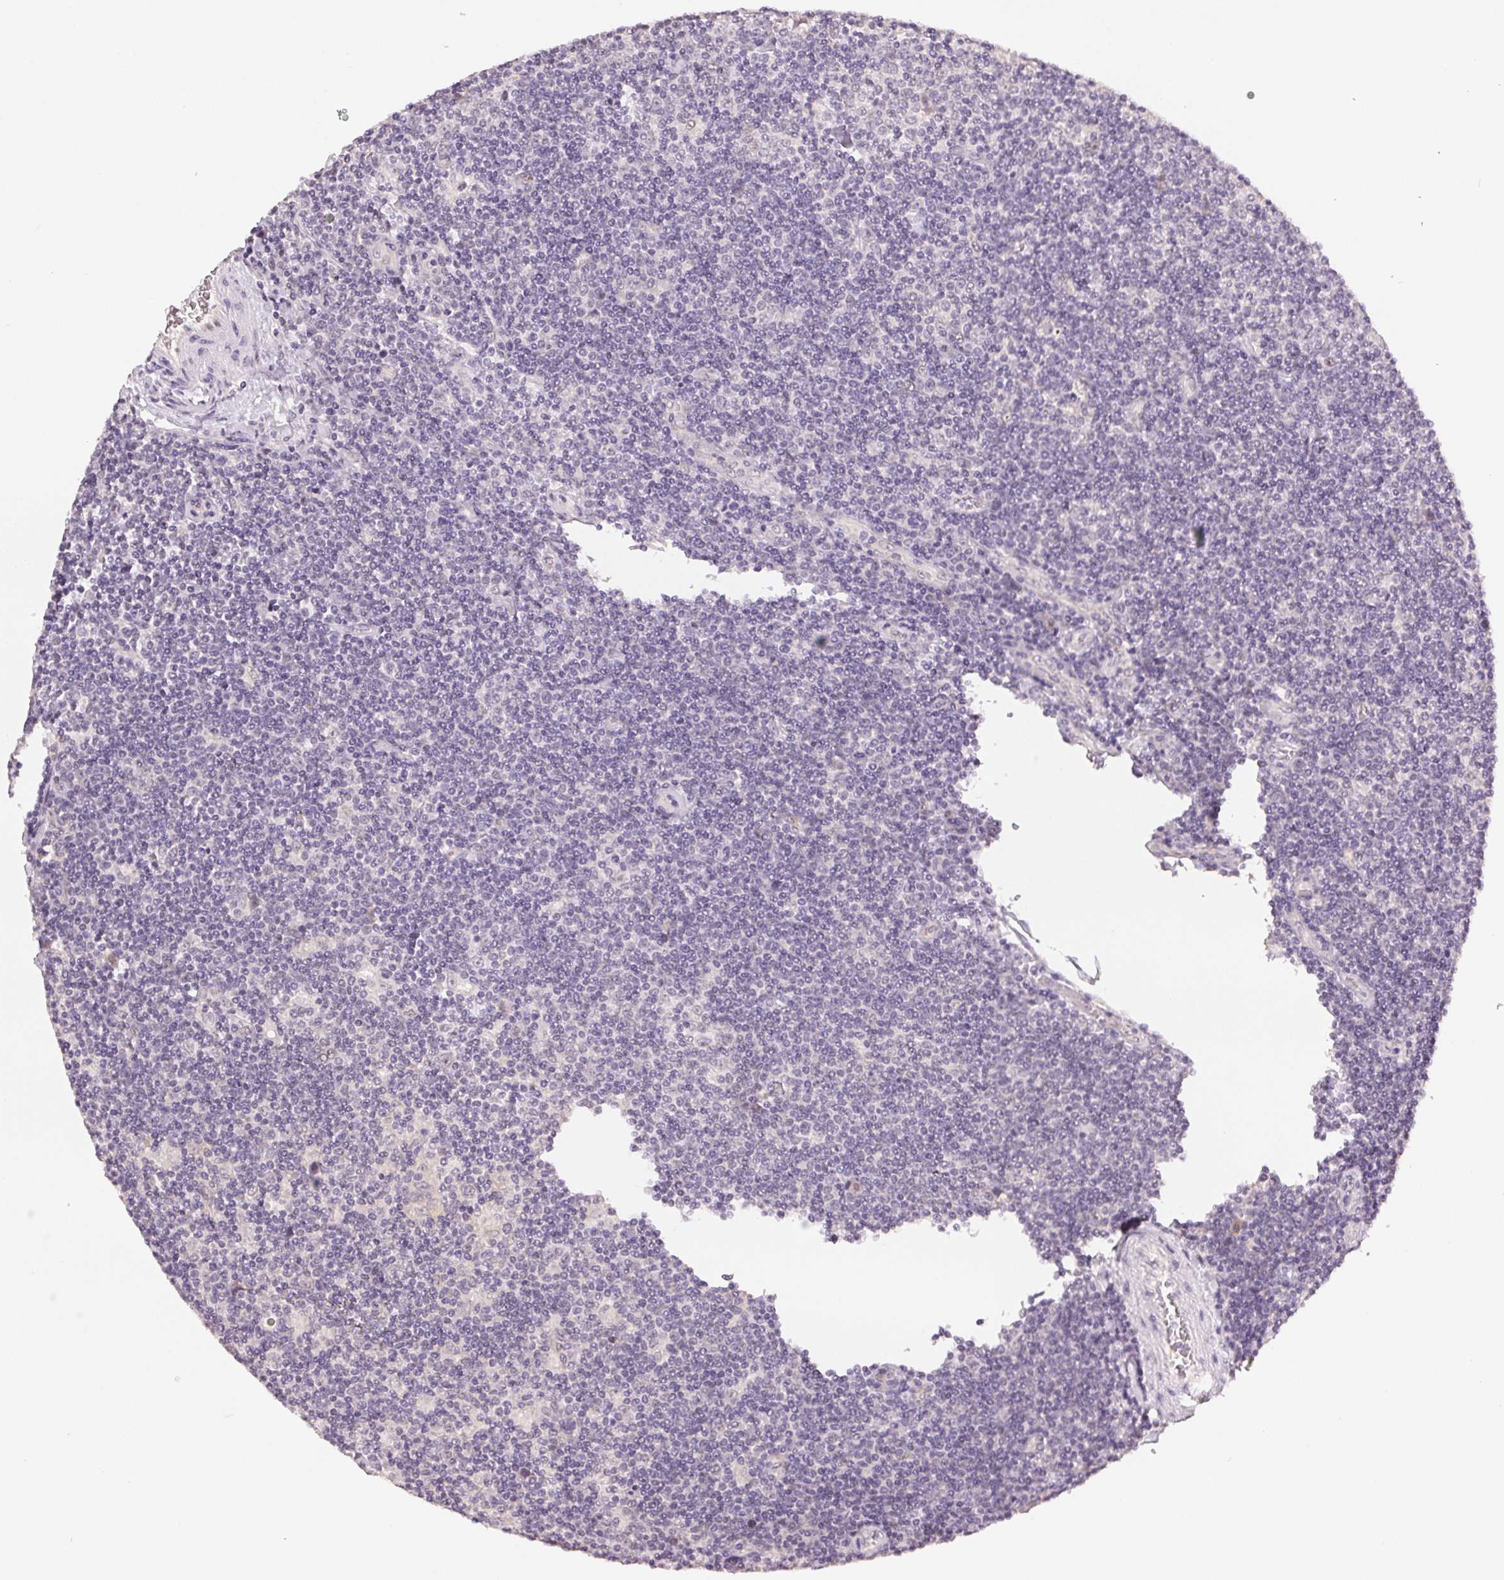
{"staining": {"intensity": "negative", "quantity": "none", "location": "none"}, "tissue": "lymphoma", "cell_type": "Tumor cells", "image_type": "cancer", "snomed": [{"axis": "morphology", "description": "Hodgkin's disease, NOS"}, {"axis": "topography", "description": "Lymph node"}], "caption": "Human Hodgkin's disease stained for a protein using immunohistochemistry reveals no staining in tumor cells.", "gene": "PLCB1", "patient": {"sex": "male", "age": 40}}